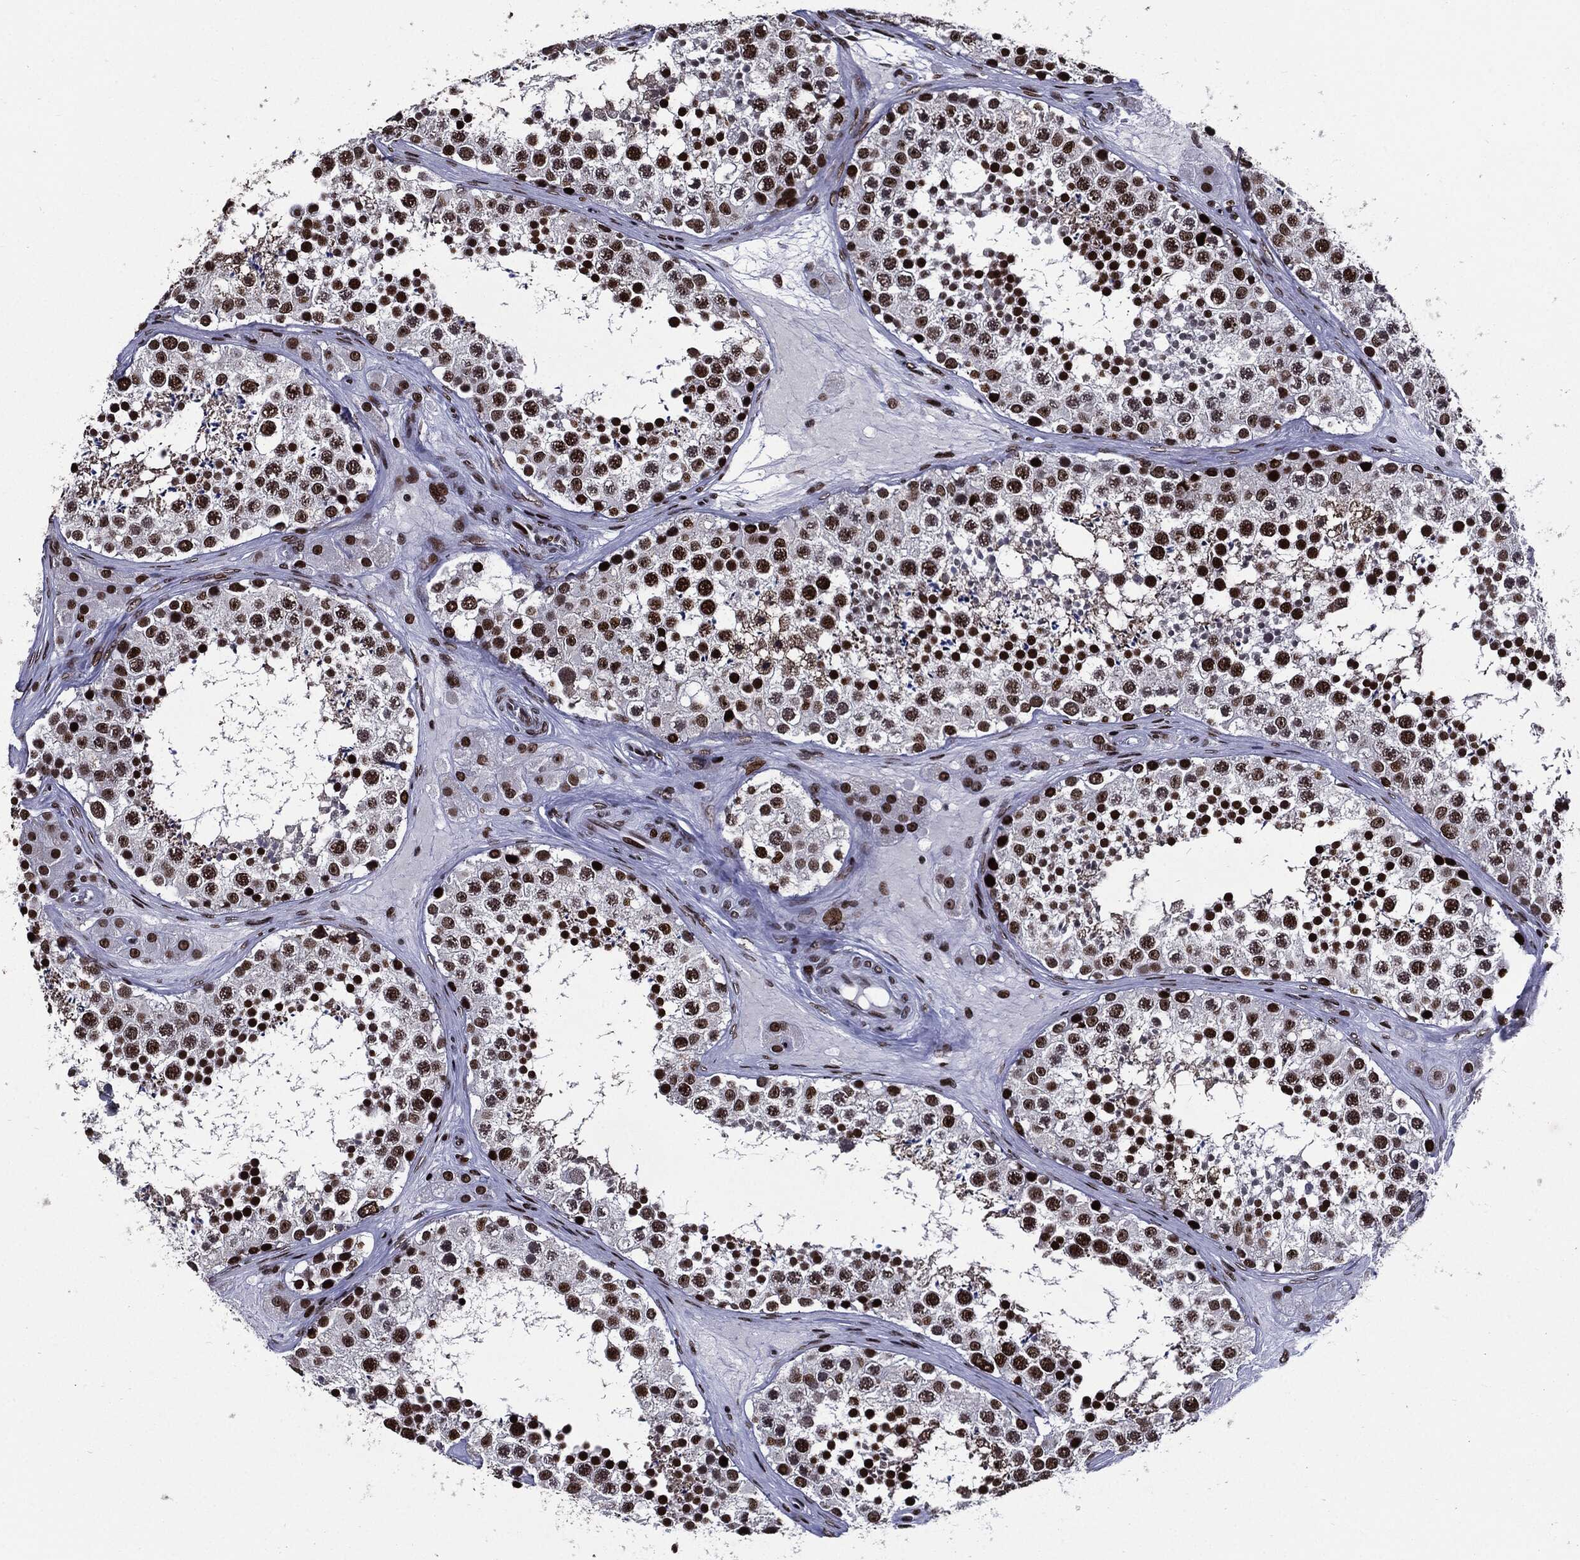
{"staining": {"intensity": "strong", "quantity": ">75%", "location": "nuclear"}, "tissue": "testis", "cell_type": "Cells in seminiferous ducts", "image_type": "normal", "snomed": [{"axis": "morphology", "description": "Normal tissue, NOS"}, {"axis": "topography", "description": "Testis"}], "caption": "Immunohistochemical staining of unremarkable testis shows high levels of strong nuclear expression in approximately >75% of cells in seminiferous ducts.", "gene": "ZFP91", "patient": {"sex": "male", "age": 41}}